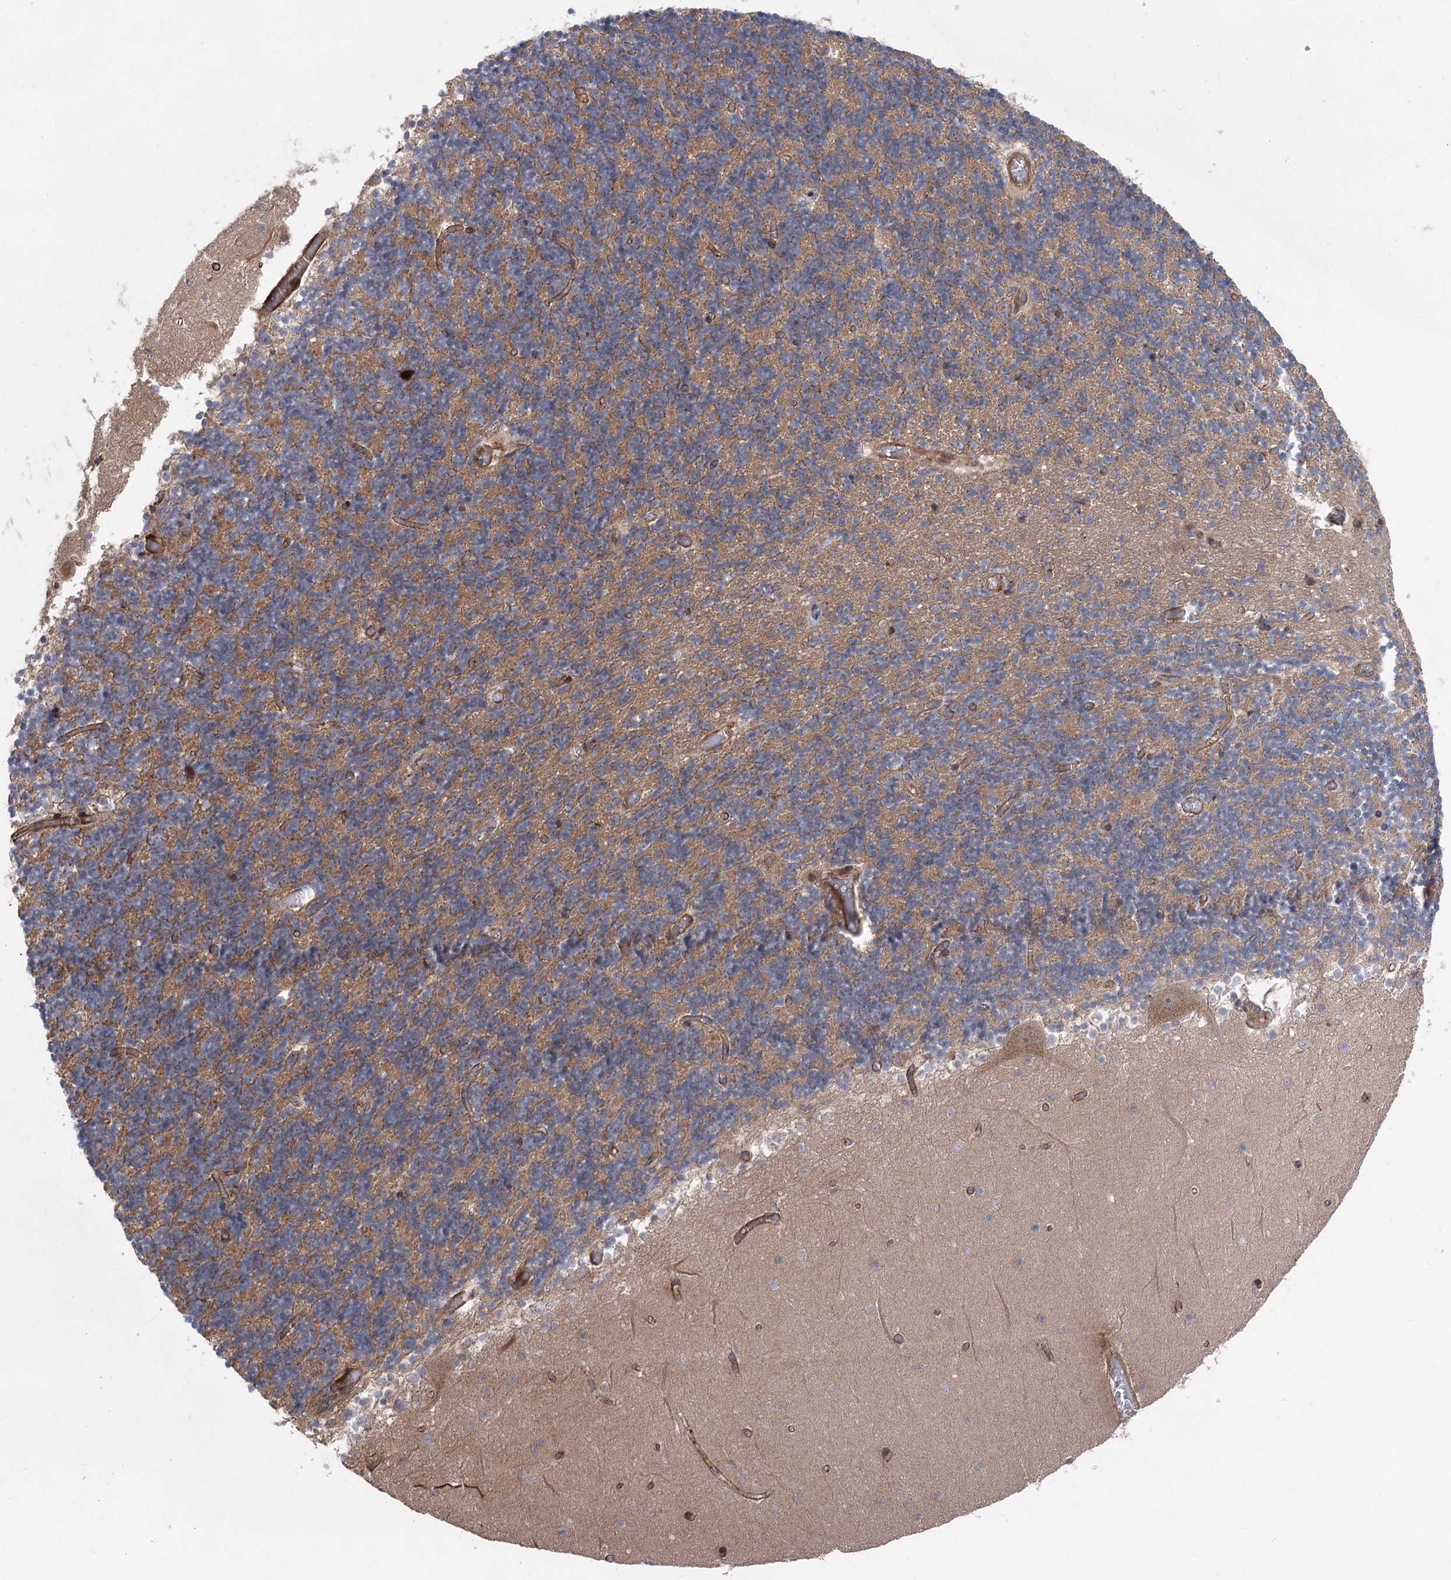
{"staining": {"intensity": "moderate", "quantity": "25%-75%", "location": "cytoplasmic/membranous"}, "tissue": "cerebellum", "cell_type": "Cells in granular layer", "image_type": "normal", "snomed": [{"axis": "morphology", "description": "Normal tissue, NOS"}, {"axis": "topography", "description": "Cerebellum"}], "caption": "Immunohistochemistry (IHC) image of normal cerebellum stained for a protein (brown), which shows medium levels of moderate cytoplasmic/membranous staining in about 25%-75% of cells in granular layer.", "gene": "METTL24", "patient": {"sex": "female", "age": 28}}